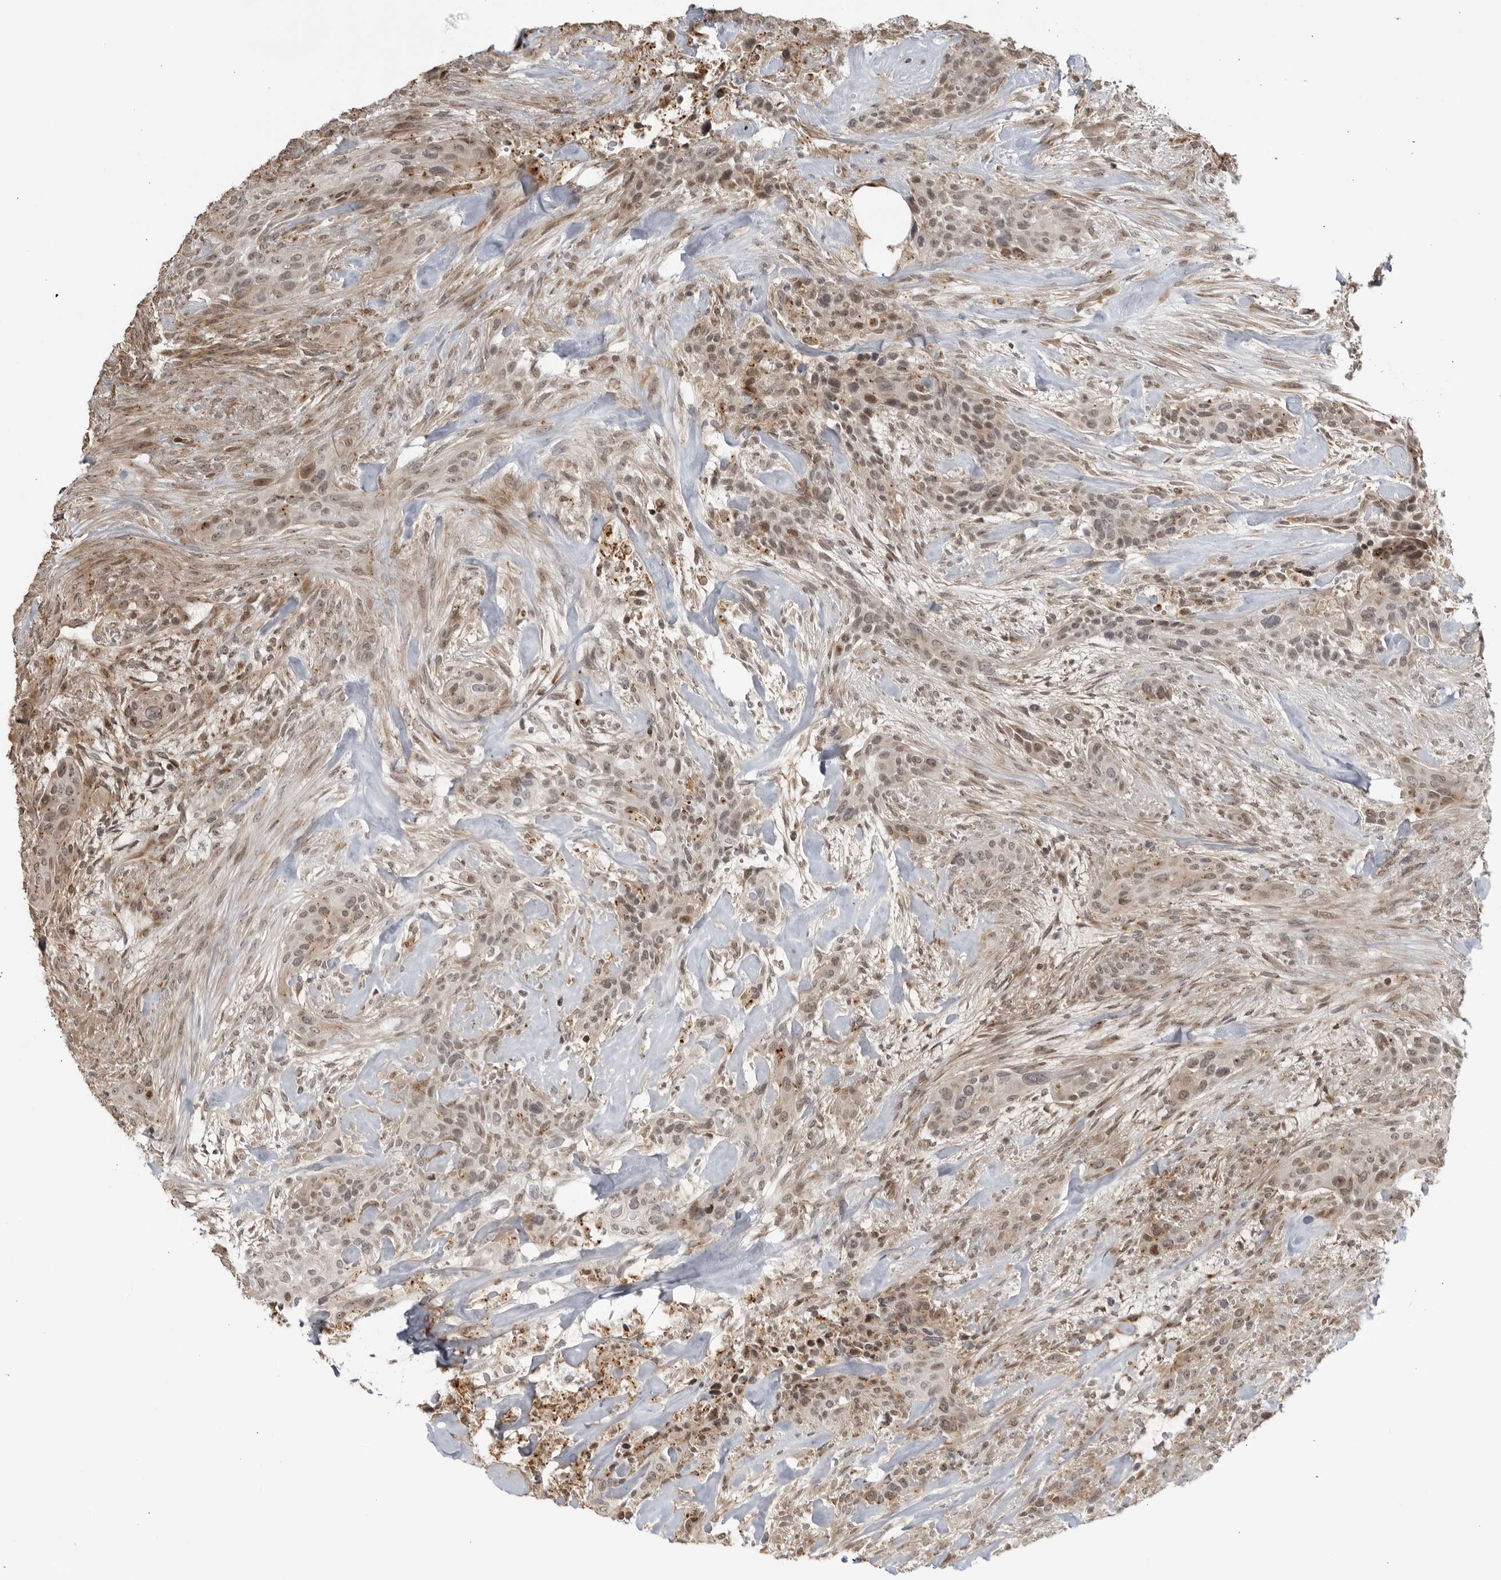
{"staining": {"intensity": "weak", "quantity": ">75%", "location": "nuclear"}, "tissue": "urothelial cancer", "cell_type": "Tumor cells", "image_type": "cancer", "snomed": [{"axis": "morphology", "description": "Urothelial carcinoma, High grade"}, {"axis": "topography", "description": "Urinary bladder"}], "caption": "Protein staining exhibits weak nuclear expression in about >75% of tumor cells in high-grade urothelial carcinoma.", "gene": "TCF21", "patient": {"sex": "male", "age": 35}}